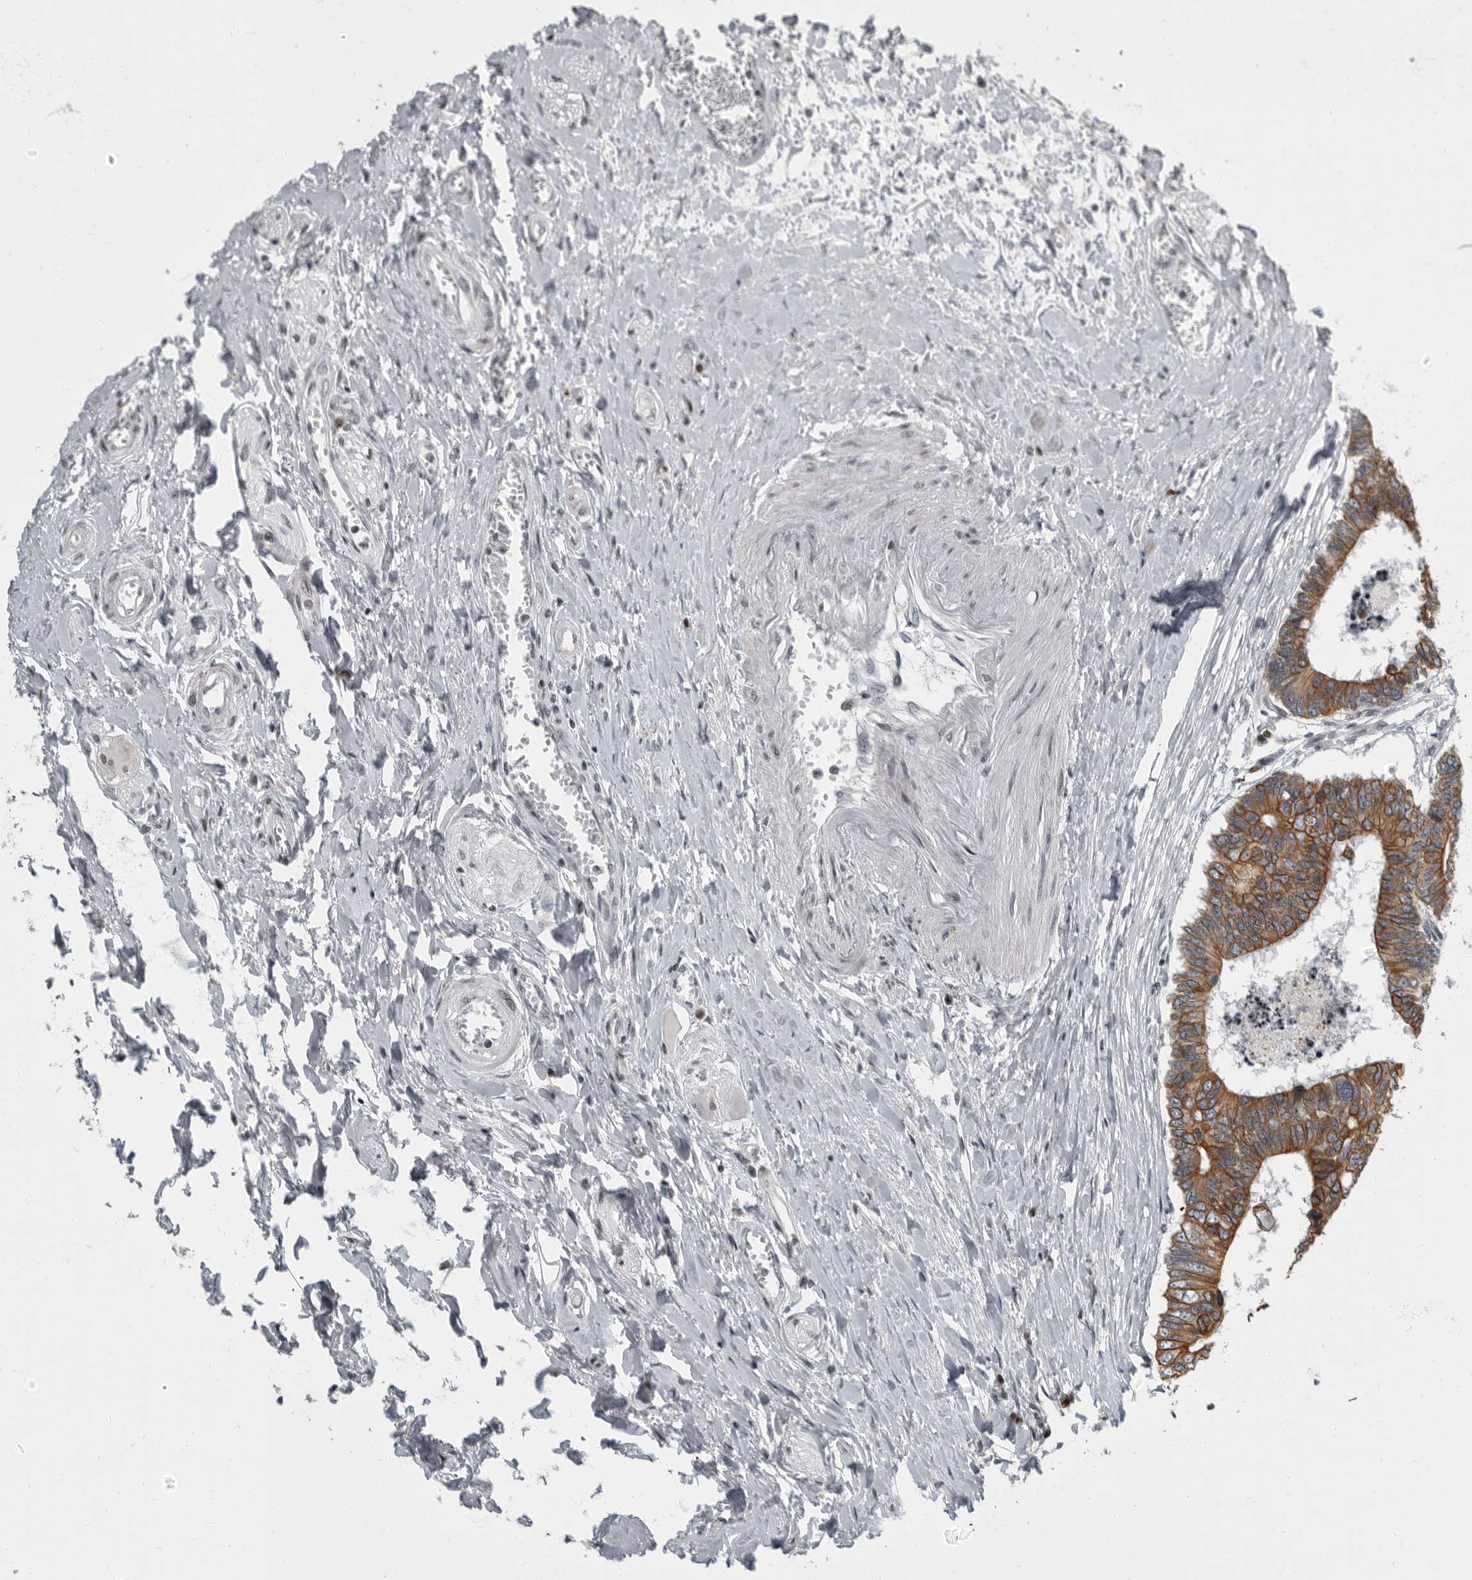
{"staining": {"intensity": "strong", "quantity": ">75%", "location": "cytoplasmic/membranous"}, "tissue": "colorectal cancer", "cell_type": "Tumor cells", "image_type": "cancer", "snomed": [{"axis": "morphology", "description": "Adenocarcinoma, NOS"}, {"axis": "topography", "description": "Rectum"}], "caption": "Protein analysis of colorectal cancer (adenocarcinoma) tissue reveals strong cytoplasmic/membranous positivity in approximately >75% of tumor cells.", "gene": "EVI5", "patient": {"sex": "male", "age": 84}}